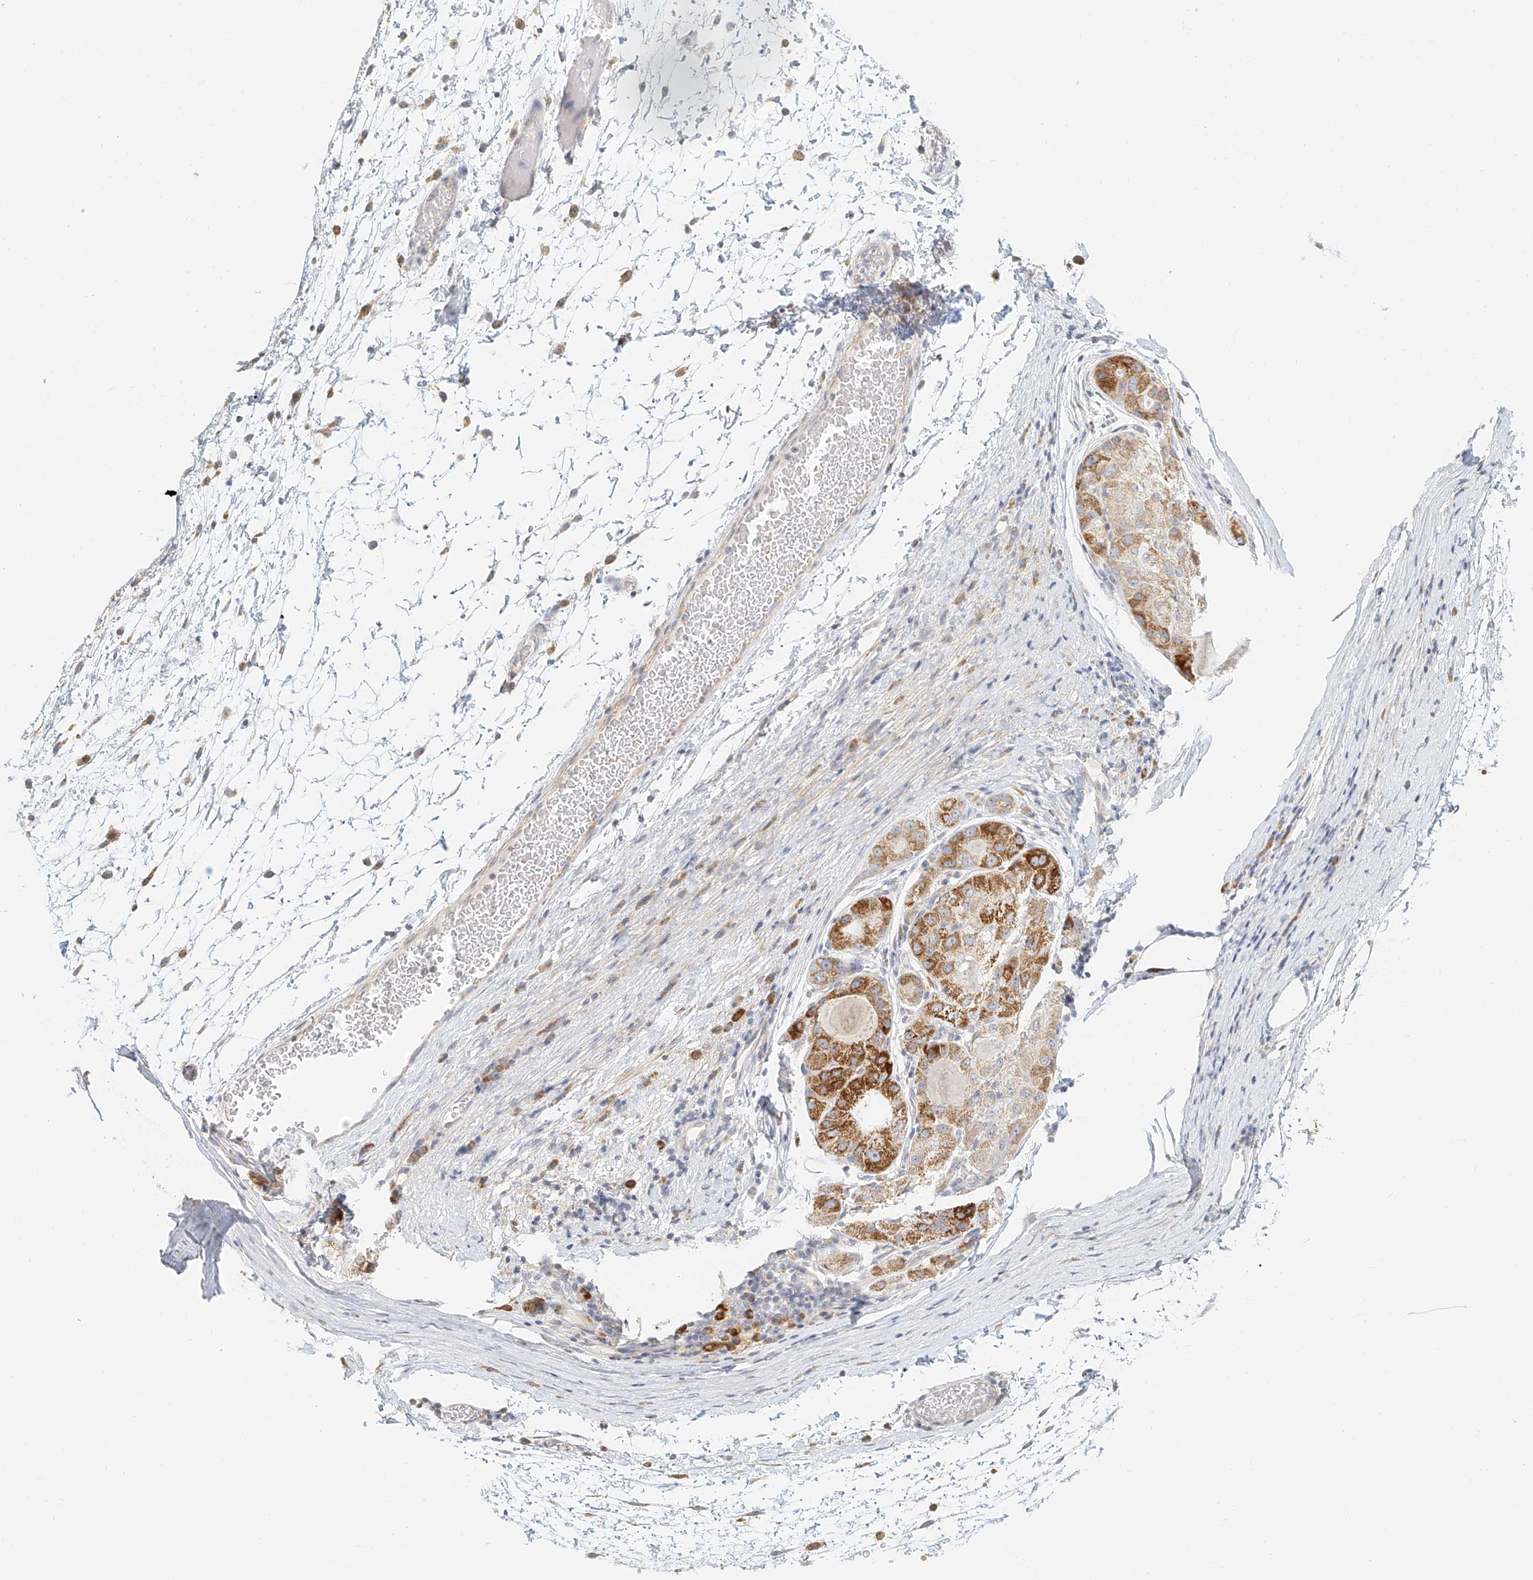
{"staining": {"intensity": "moderate", "quantity": ">75%", "location": "cytoplasmic/membranous"}, "tissue": "liver cancer", "cell_type": "Tumor cells", "image_type": "cancer", "snomed": [{"axis": "morphology", "description": "Carcinoma, Hepatocellular, NOS"}, {"axis": "topography", "description": "Liver"}], "caption": "DAB immunohistochemical staining of hepatocellular carcinoma (liver) displays moderate cytoplasmic/membranous protein expression in approximately >75% of tumor cells.", "gene": "CXorf58", "patient": {"sex": "male", "age": 80}}